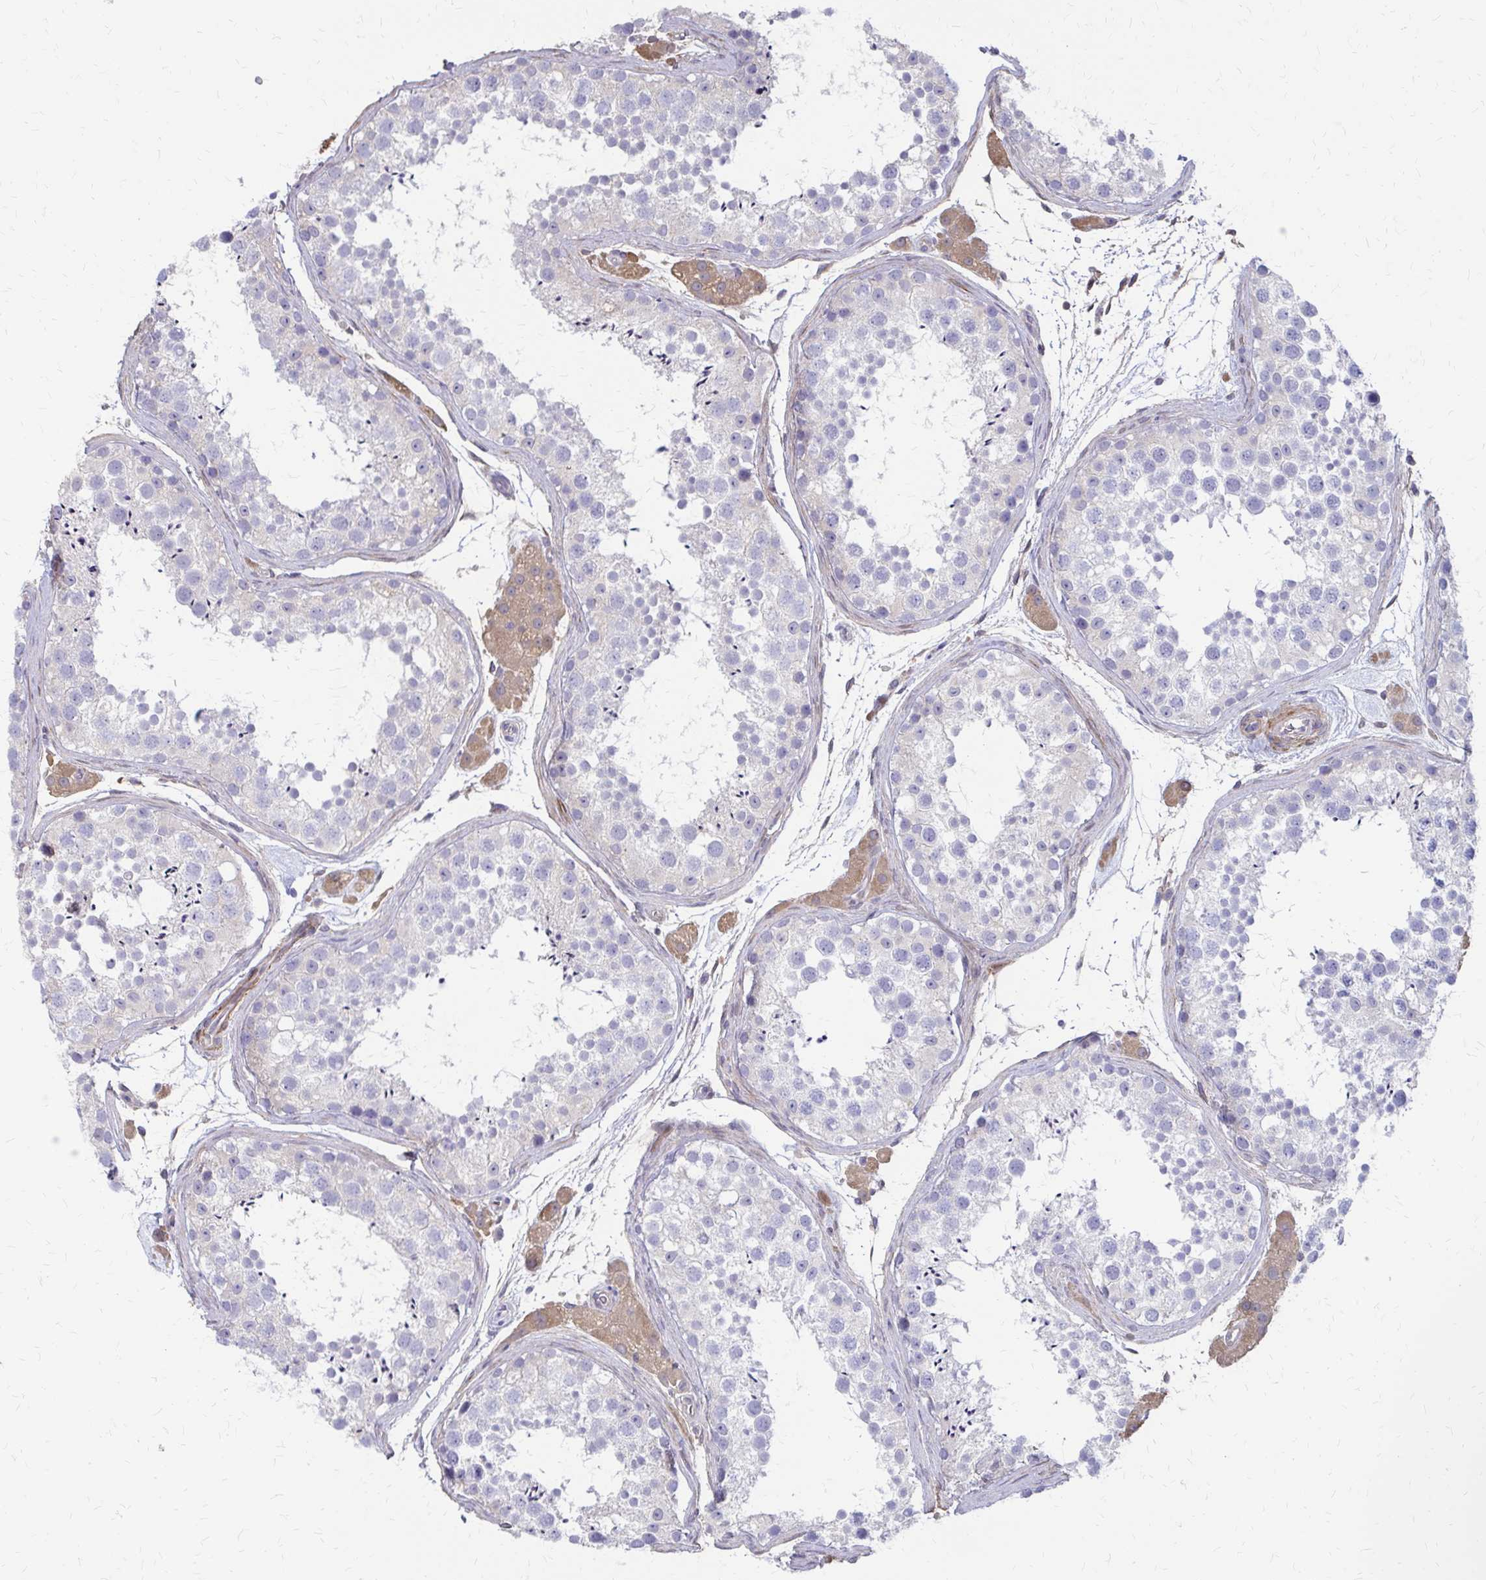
{"staining": {"intensity": "negative", "quantity": "none", "location": "none"}, "tissue": "testis", "cell_type": "Cells in seminiferous ducts", "image_type": "normal", "snomed": [{"axis": "morphology", "description": "Normal tissue, NOS"}, {"axis": "topography", "description": "Testis"}], "caption": "An IHC micrograph of normal testis is shown. There is no staining in cells in seminiferous ducts of testis.", "gene": "IFI44L", "patient": {"sex": "male", "age": 41}}